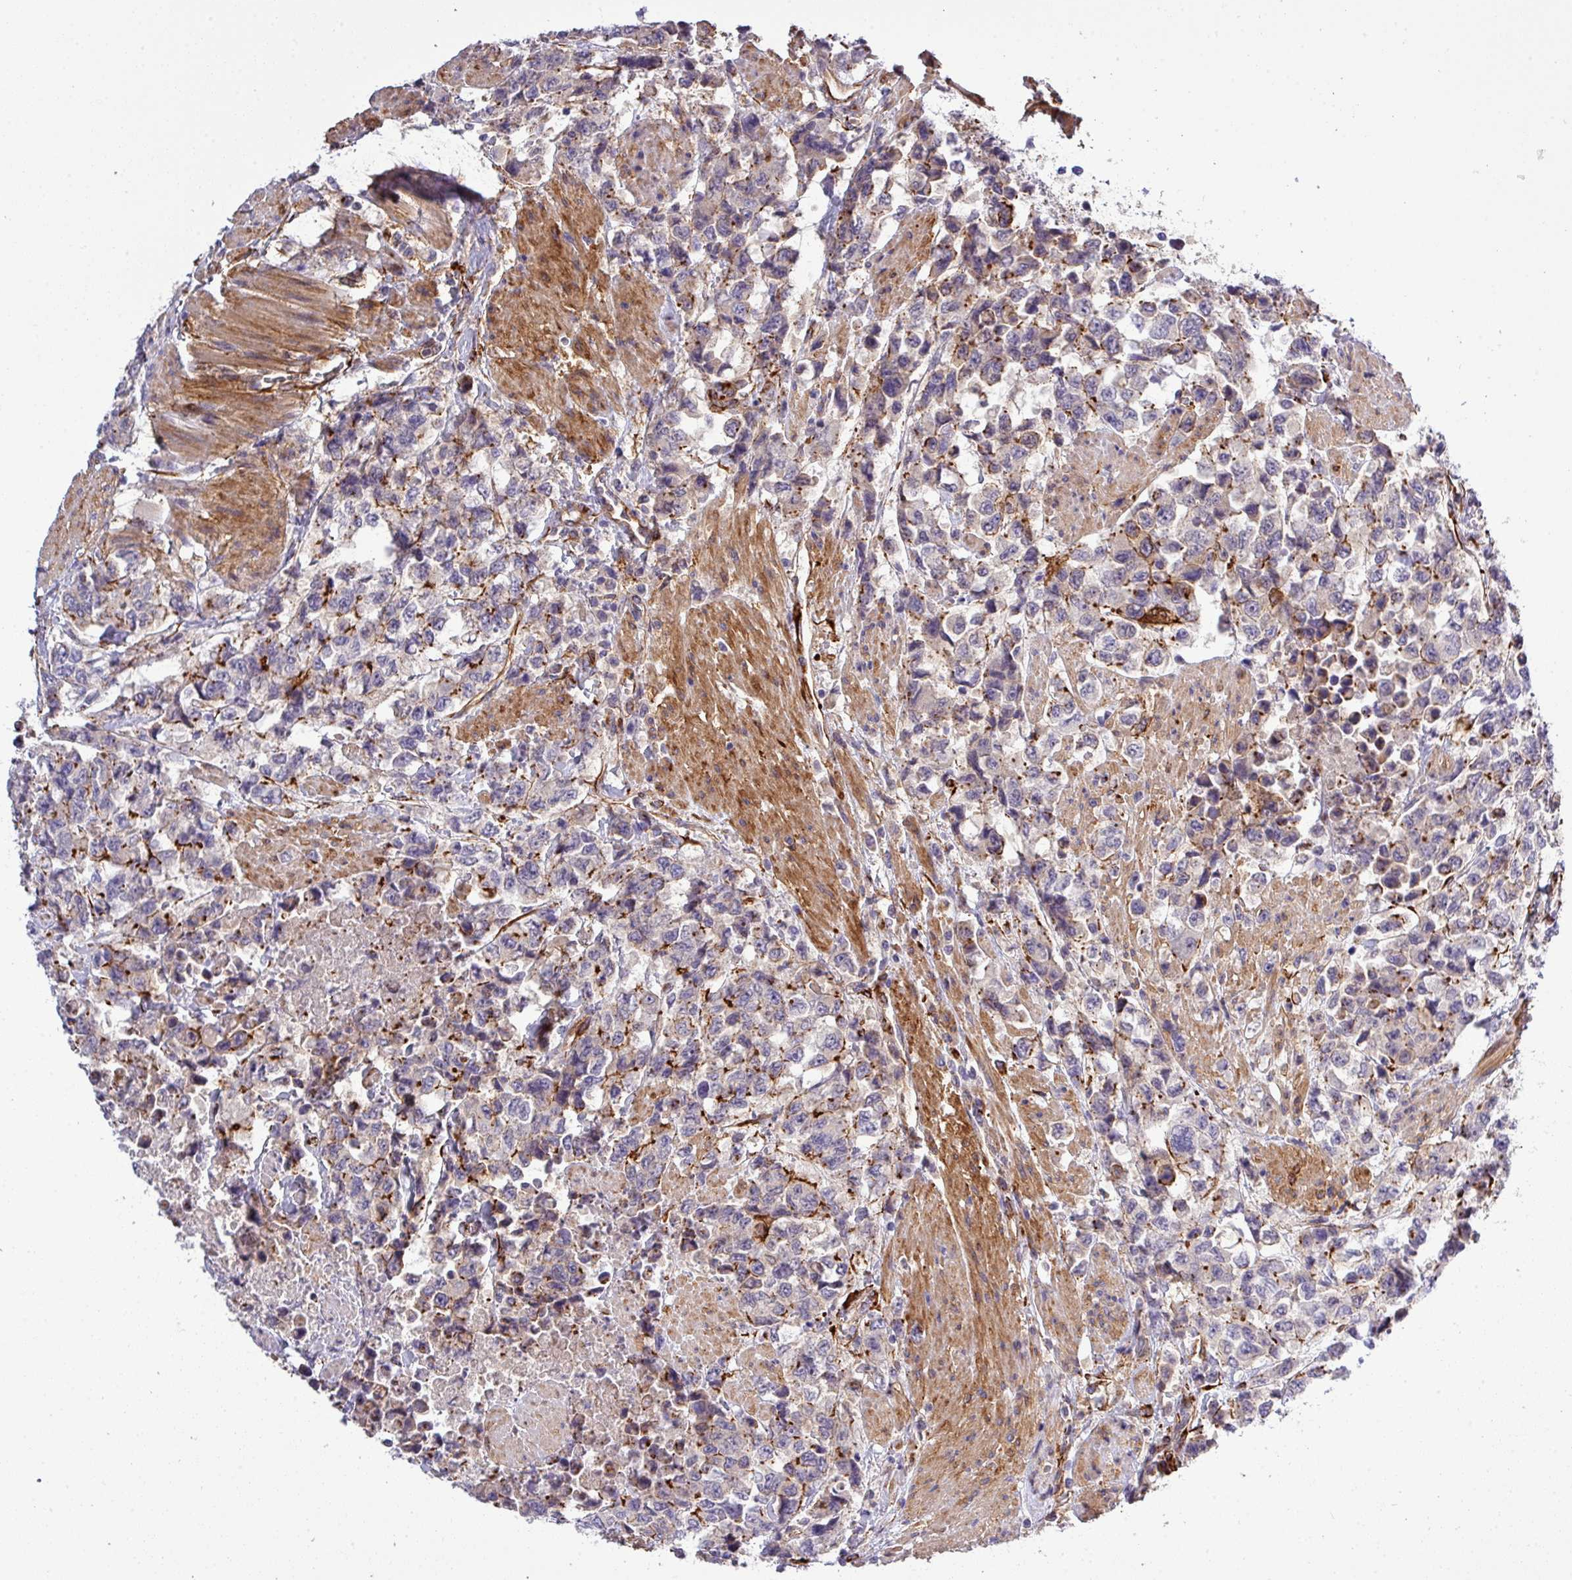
{"staining": {"intensity": "moderate", "quantity": "<25%", "location": "cytoplasmic/membranous"}, "tissue": "urothelial cancer", "cell_type": "Tumor cells", "image_type": "cancer", "snomed": [{"axis": "morphology", "description": "Urothelial carcinoma, High grade"}, {"axis": "topography", "description": "Urinary bladder"}], "caption": "Urothelial cancer stained with a protein marker displays moderate staining in tumor cells.", "gene": "PARD6A", "patient": {"sex": "female", "age": 78}}